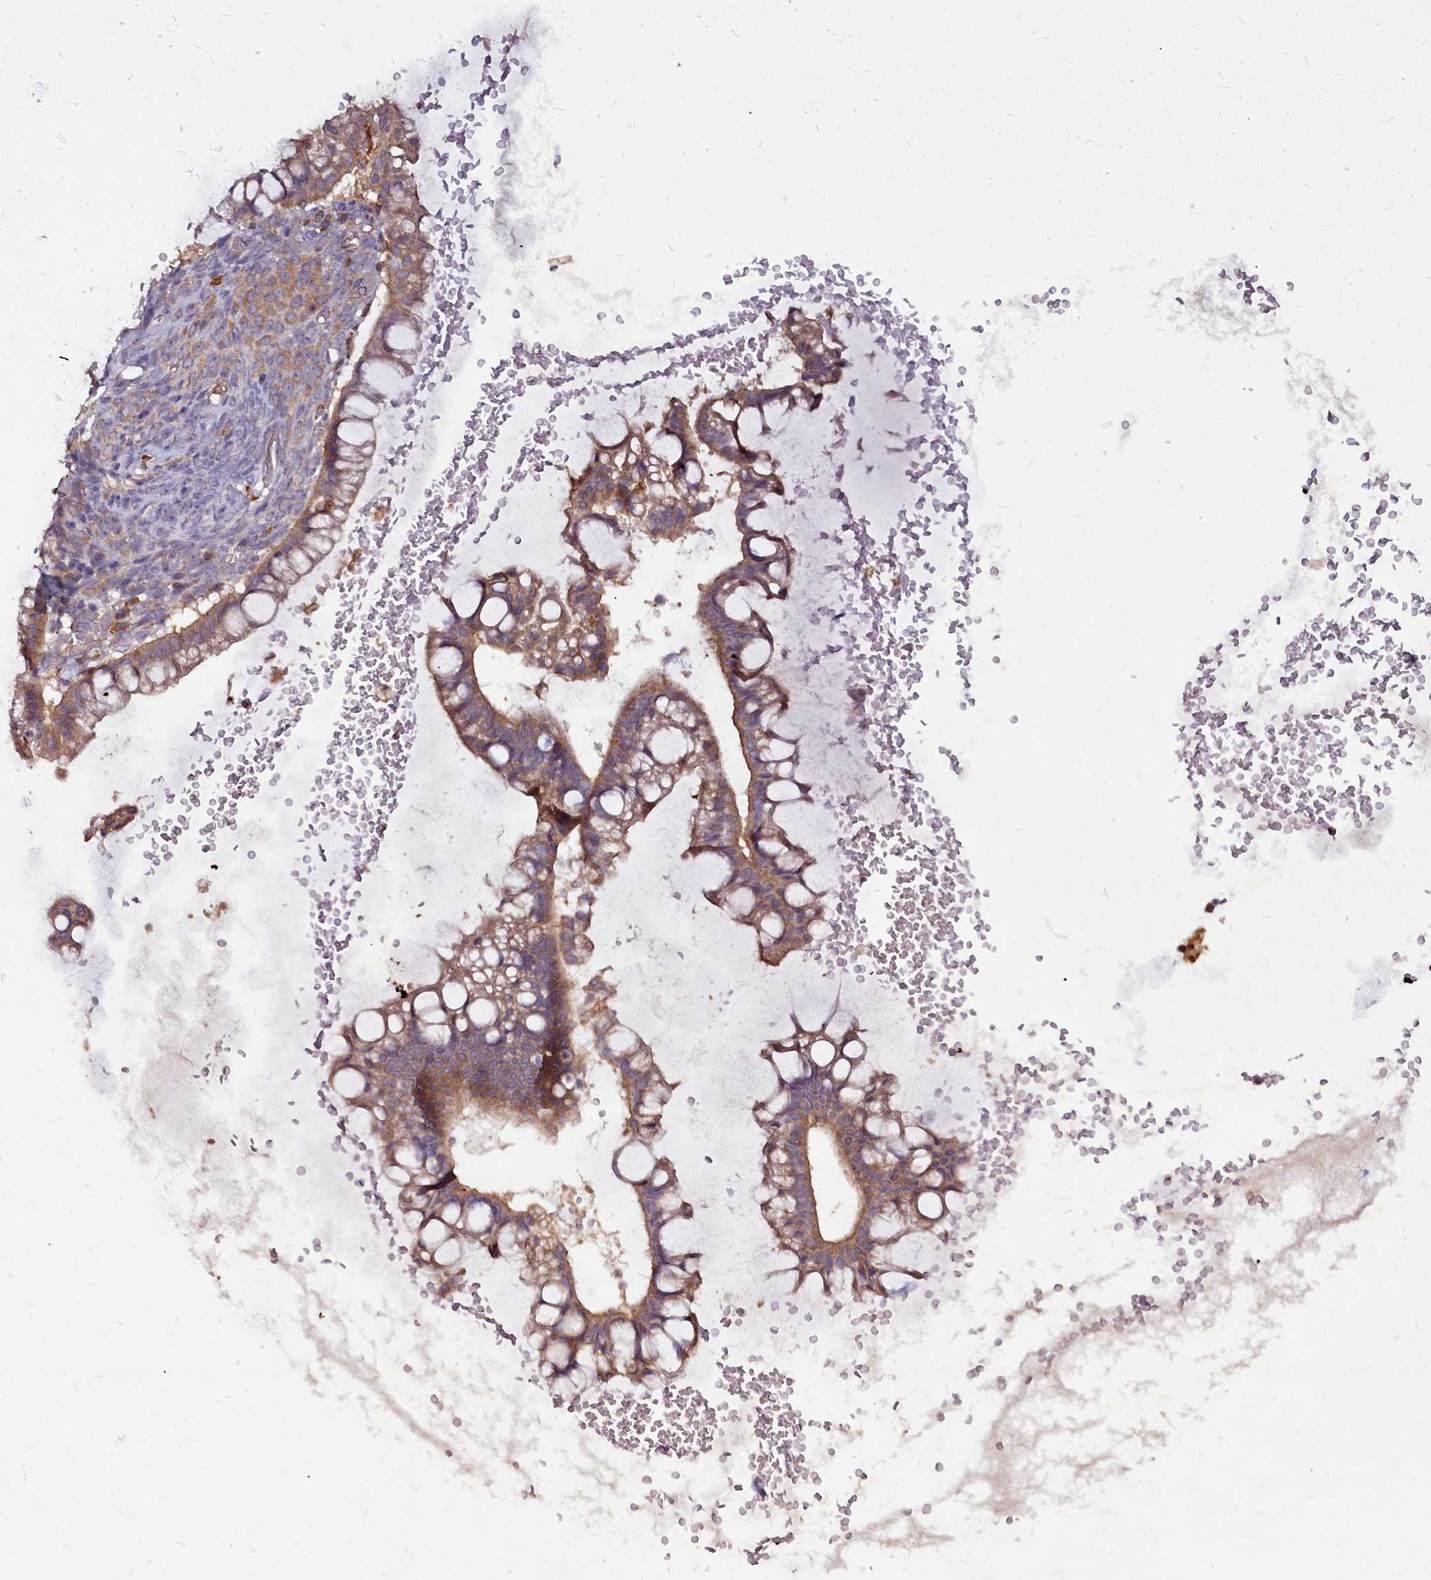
{"staining": {"intensity": "moderate", "quantity": ">75%", "location": "cytoplasmic/membranous"}, "tissue": "ovarian cancer", "cell_type": "Tumor cells", "image_type": "cancer", "snomed": [{"axis": "morphology", "description": "Cystadenocarcinoma, mucinous, NOS"}, {"axis": "topography", "description": "Ovary"}], "caption": "This is a histology image of immunohistochemistry (IHC) staining of mucinous cystadenocarcinoma (ovarian), which shows moderate positivity in the cytoplasmic/membranous of tumor cells.", "gene": "NCKAP1L", "patient": {"sex": "female", "age": 73}}